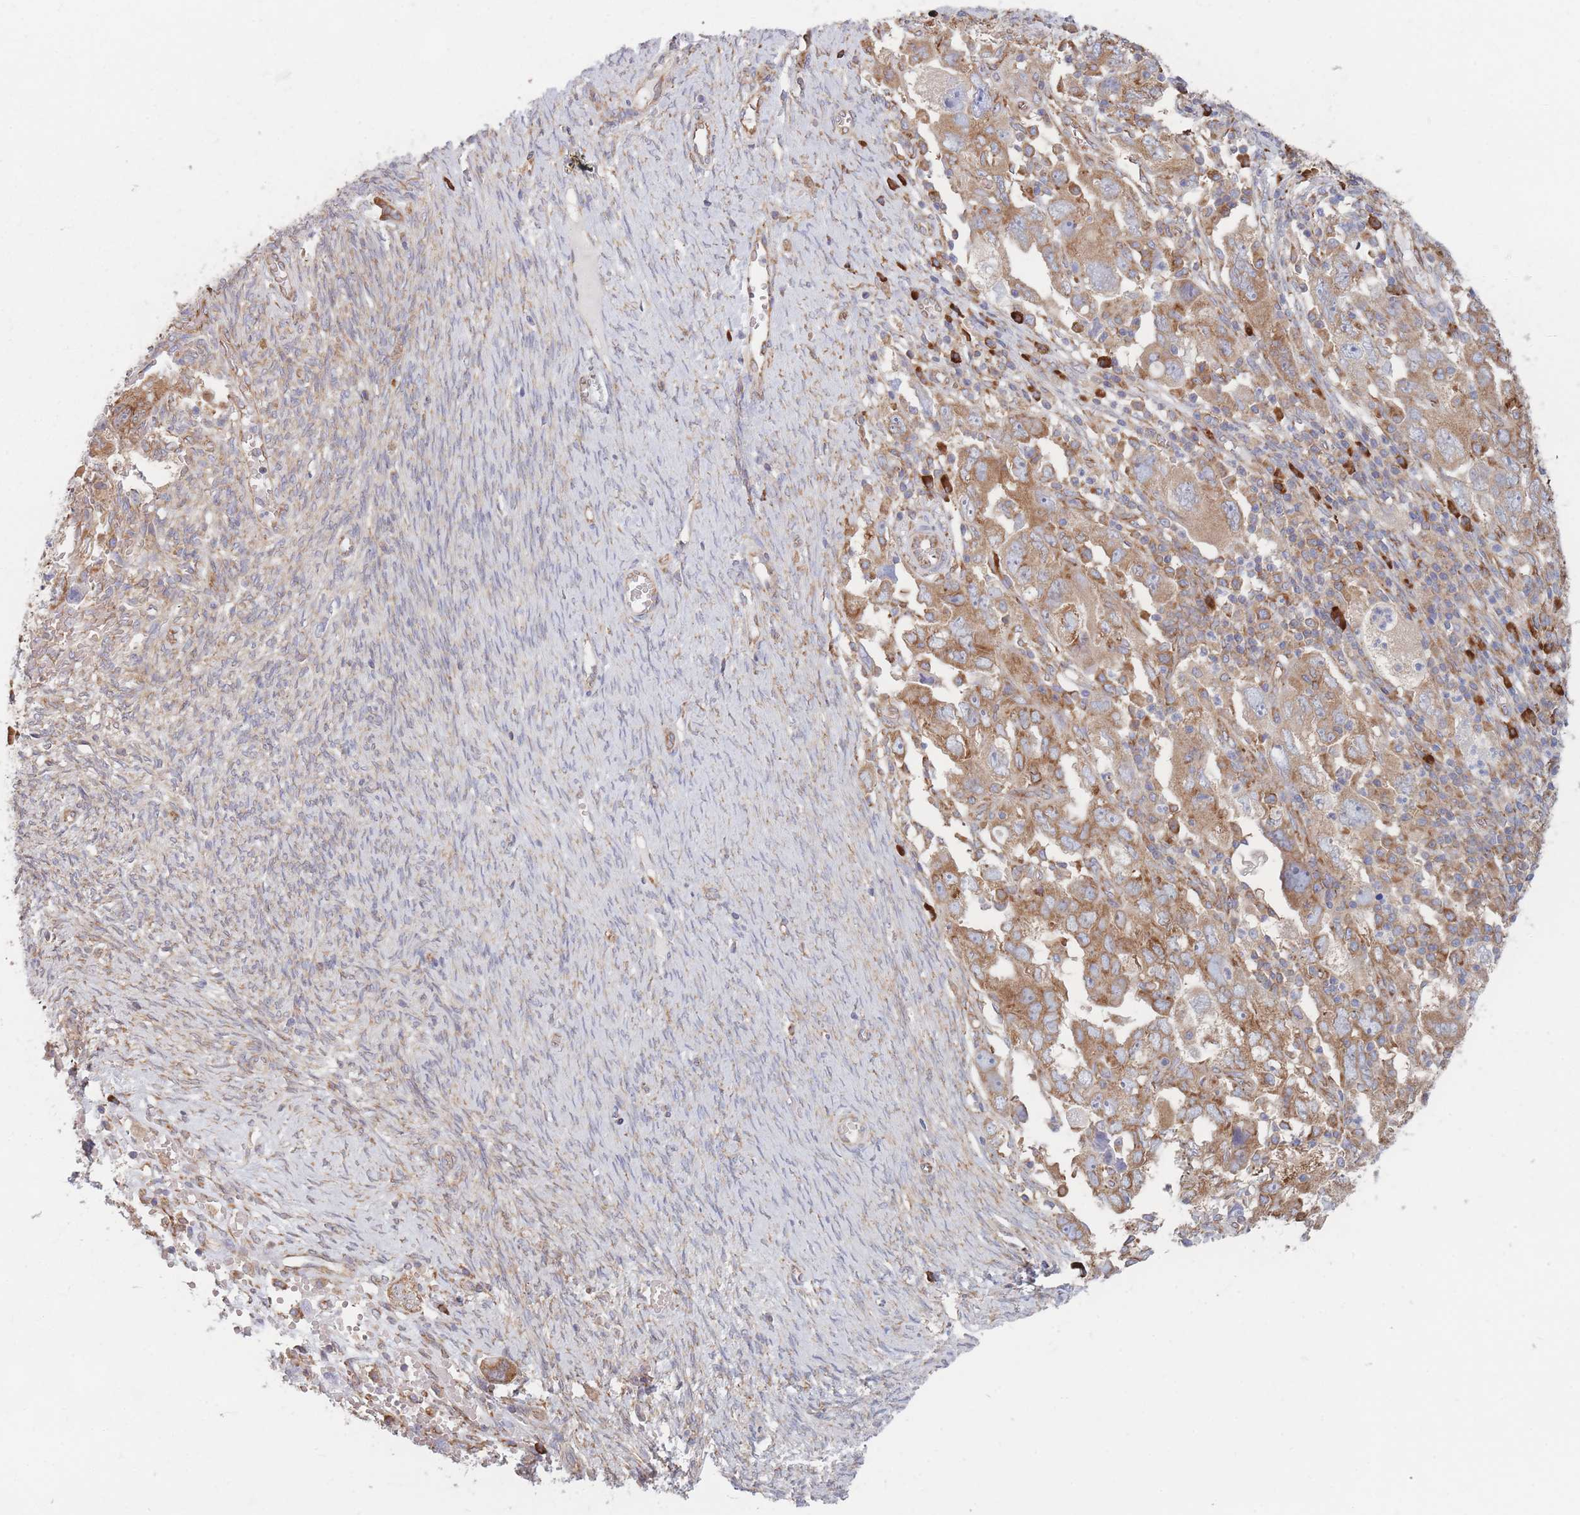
{"staining": {"intensity": "moderate", "quantity": ">75%", "location": "cytoplasmic/membranous"}, "tissue": "ovarian cancer", "cell_type": "Tumor cells", "image_type": "cancer", "snomed": [{"axis": "morphology", "description": "Carcinoma, NOS"}, {"axis": "morphology", "description": "Cystadenocarcinoma, serous, NOS"}, {"axis": "topography", "description": "Ovary"}], "caption": "This is an image of immunohistochemistry staining of ovarian cancer (carcinoma), which shows moderate expression in the cytoplasmic/membranous of tumor cells.", "gene": "EEF1B2", "patient": {"sex": "female", "age": 69}}